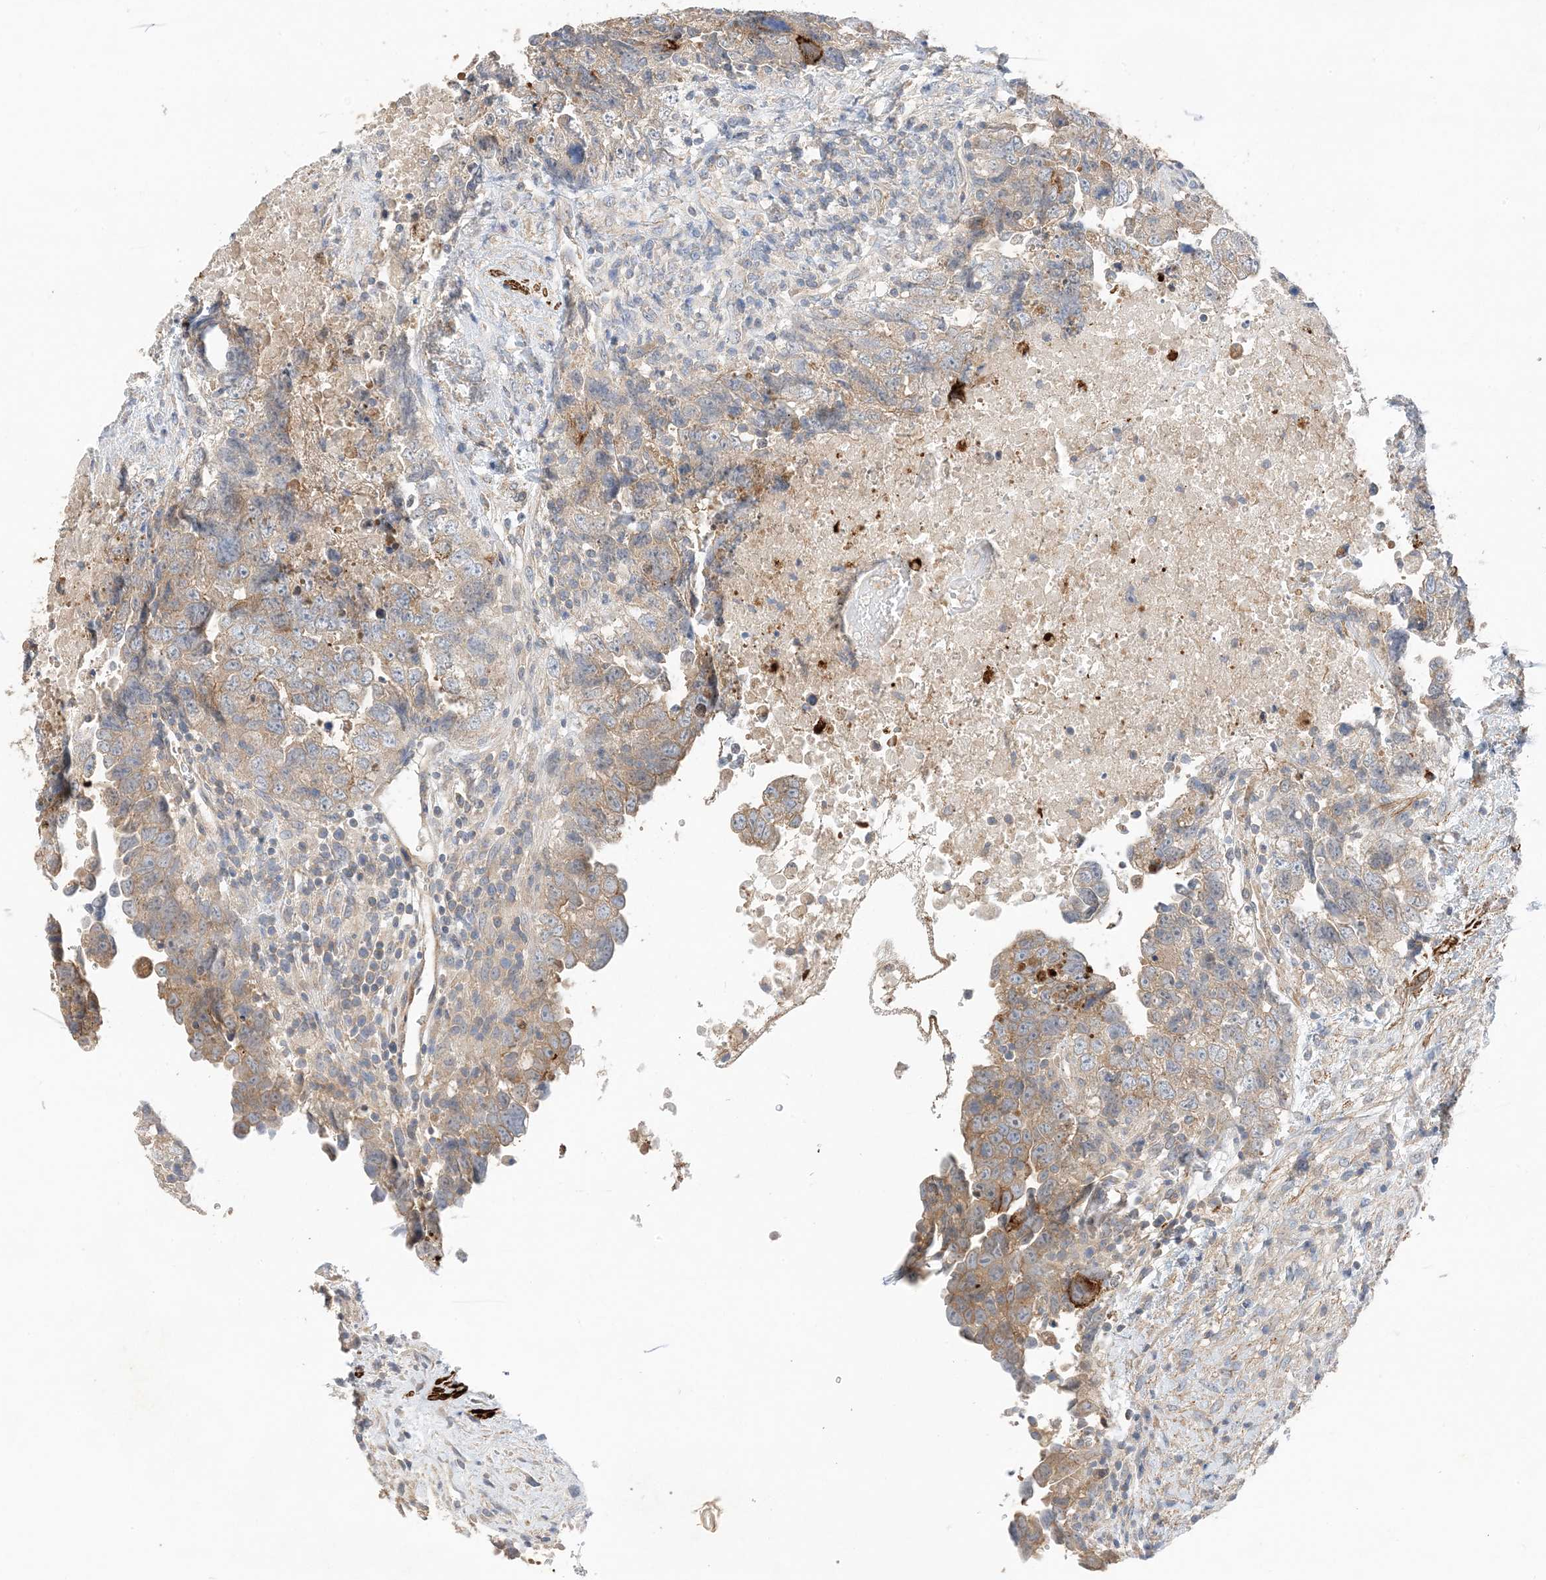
{"staining": {"intensity": "moderate", "quantity": "25%-75%", "location": "cytoplasmic/membranous"}, "tissue": "testis cancer", "cell_type": "Tumor cells", "image_type": "cancer", "snomed": [{"axis": "morphology", "description": "Carcinoma, Embryonal, NOS"}, {"axis": "topography", "description": "Testis"}], "caption": "Tumor cells show medium levels of moderate cytoplasmic/membranous positivity in about 25%-75% of cells in testis cancer (embryonal carcinoma).", "gene": "KIFBP", "patient": {"sex": "male", "age": 37}}